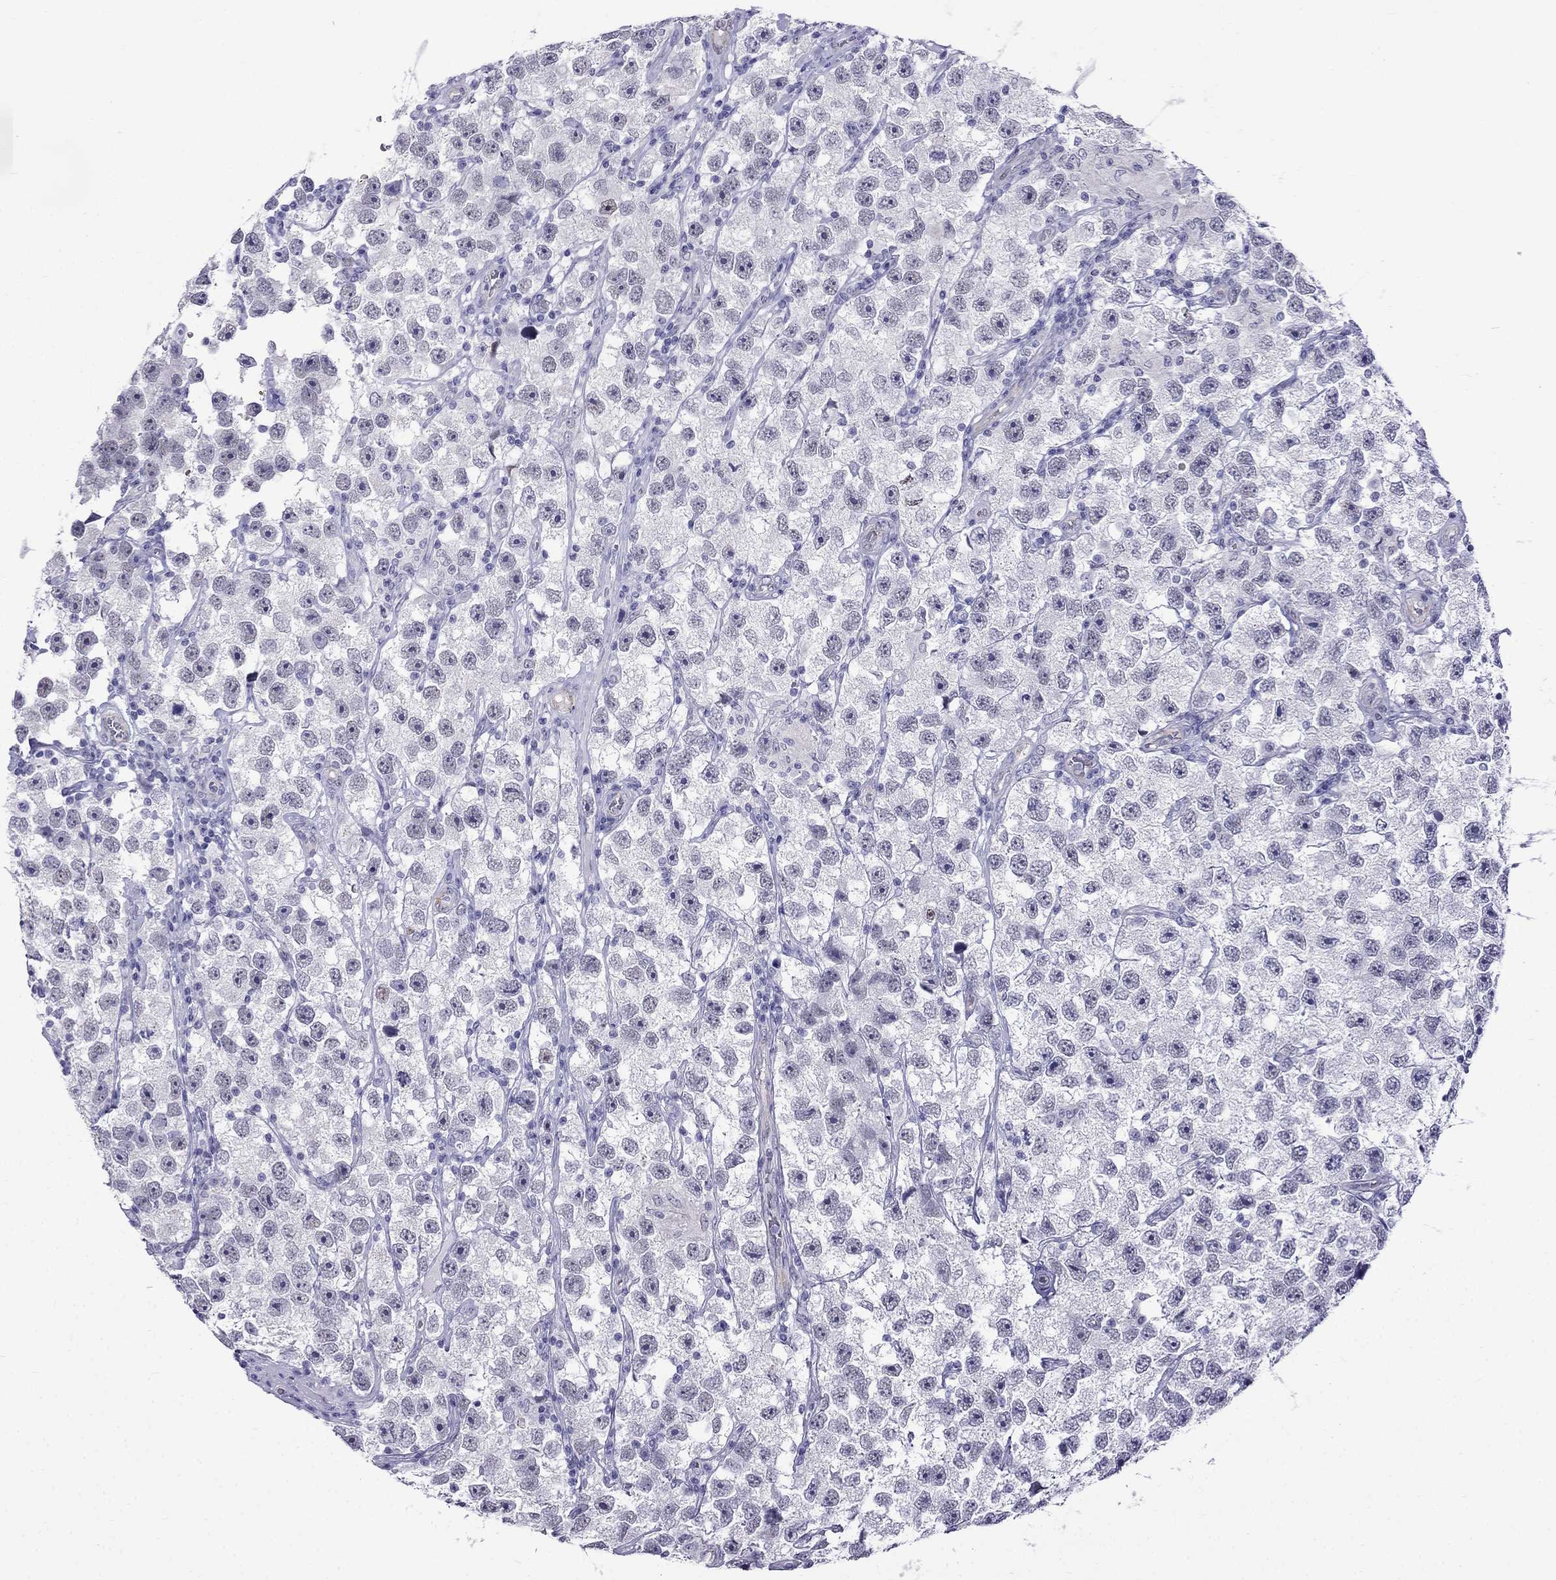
{"staining": {"intensity": "negative", "quantity": "none", "location": "none"}, "tissue": "testis cancer", "cell_type": "Tumor cells", "image_type": "cancer", "snomed": [{"axis": "morphology", "description": "Seminoma, NOS"}, {"axis": "topography", "description": "Testis"}], "caption": "IHC histopathology image of neoplastic tissue: testis cancer (seminoma) stained with DAB (3,3'-diaminobenzidine) reveals no significant protein positivity in tumor cells. The staining was performed using DAB (3,3'-diaminobenzidine) to visualize the protein expression in brown, while the nuclei were stained in blue with hematoxylin (Magnification: 20x).", "gene": "MGP", "patient": {"sex": "male", "age": 26}}